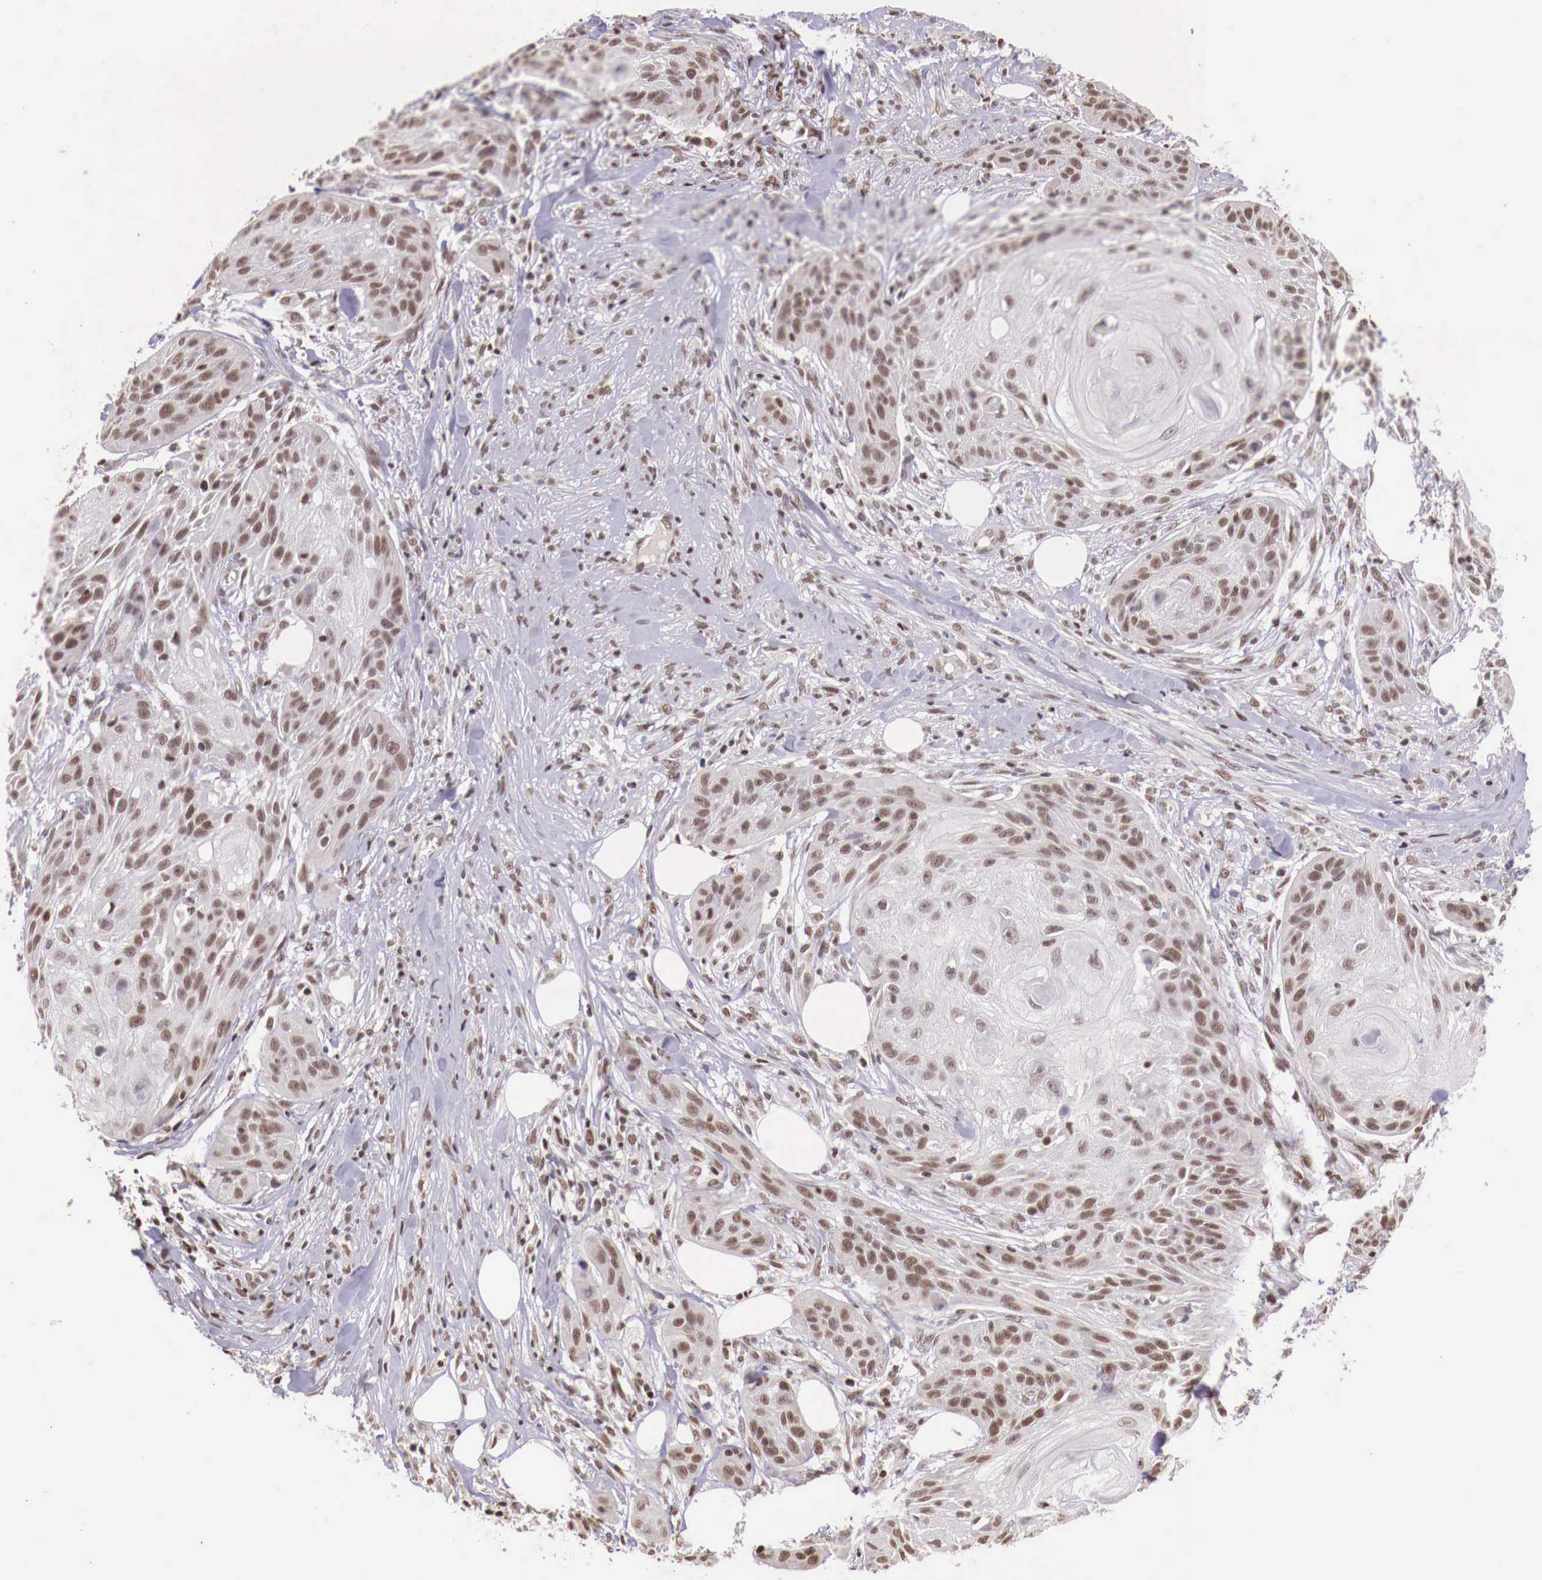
{"staining": {"intensity": "weak", "quantity": "25%-75%", "location": "nuclear"}, "tissue": "skin cancer", "cell_type": "Tumor cells", "image_type": "cancer", "snomed": [{"axis": "morphology", "description": "Squamous cell carcinoma, NOS"}, {"axis": "topography", "description": "Skin"}], "caption": "Immunohistochemical staining of squamous cell carcinoma (skin) reveals low levels of weak nuclear protein positivity in about 25%-75% of tumor cells.", "gene": "SP1", "patient": {"sex": "female", "age": 88}}